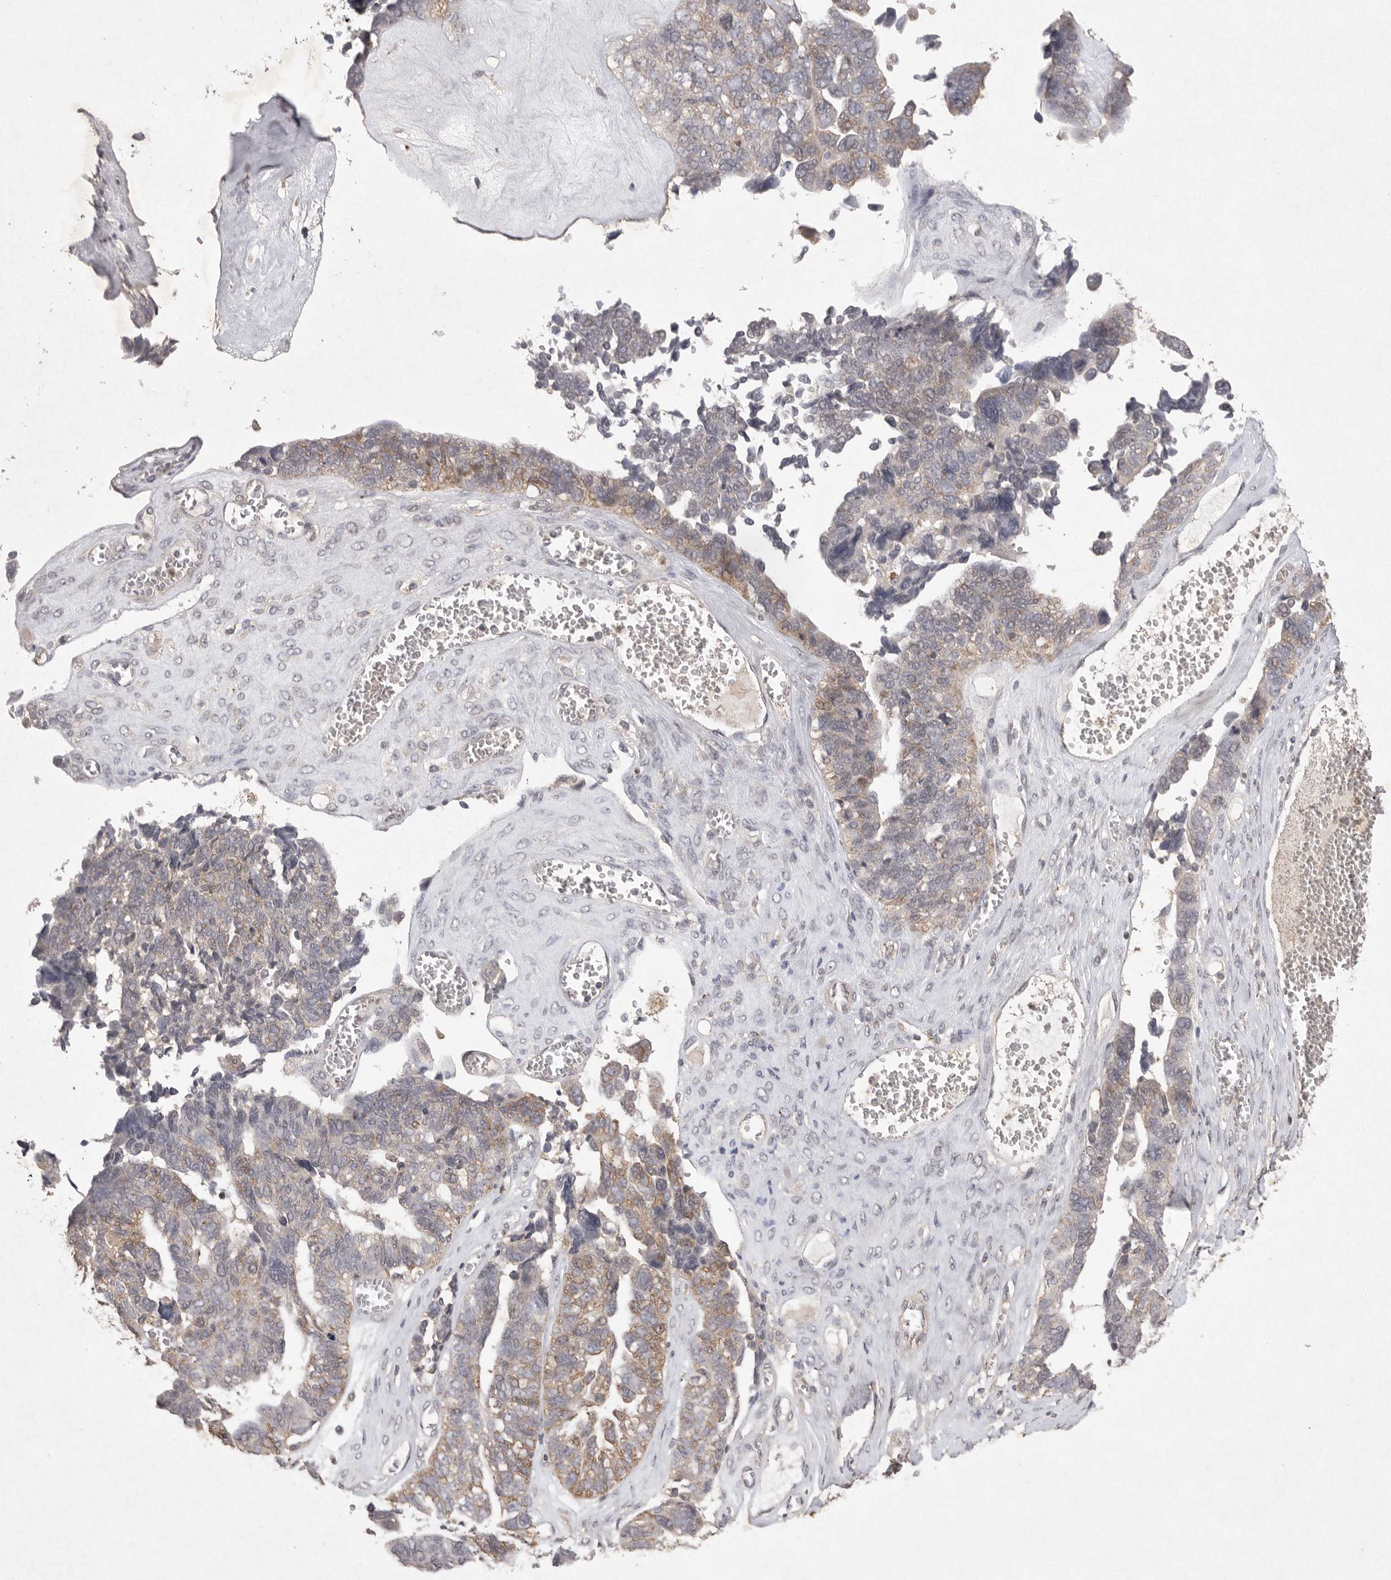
{"staining": {"intensity": "weak", "quantity": ">75%", "location": "cytoplasmic/membranous"}, "tissue": "ovarian cancer", "cell_type": "Tumor cells", "image_type": "cancer", "snomed": [{"axis": "morphology", "description": "Cystadenocarcinoma, serous, NOS"}, {"axis": "topography", "description": "Ovary"}], "caption": "IHC image of neoplastic tissue: human serous cystadenocarcinoma (ovarian) stained using immunohistochemistry demonstrates low levels of weak protein expression localized specifically in the cytoplasmic/membranous of tumor cells, appearing as a cytoplasmic/membranous brown color.", "gene": "APLNR", "patient": {"sex": "female", "age": 79}}